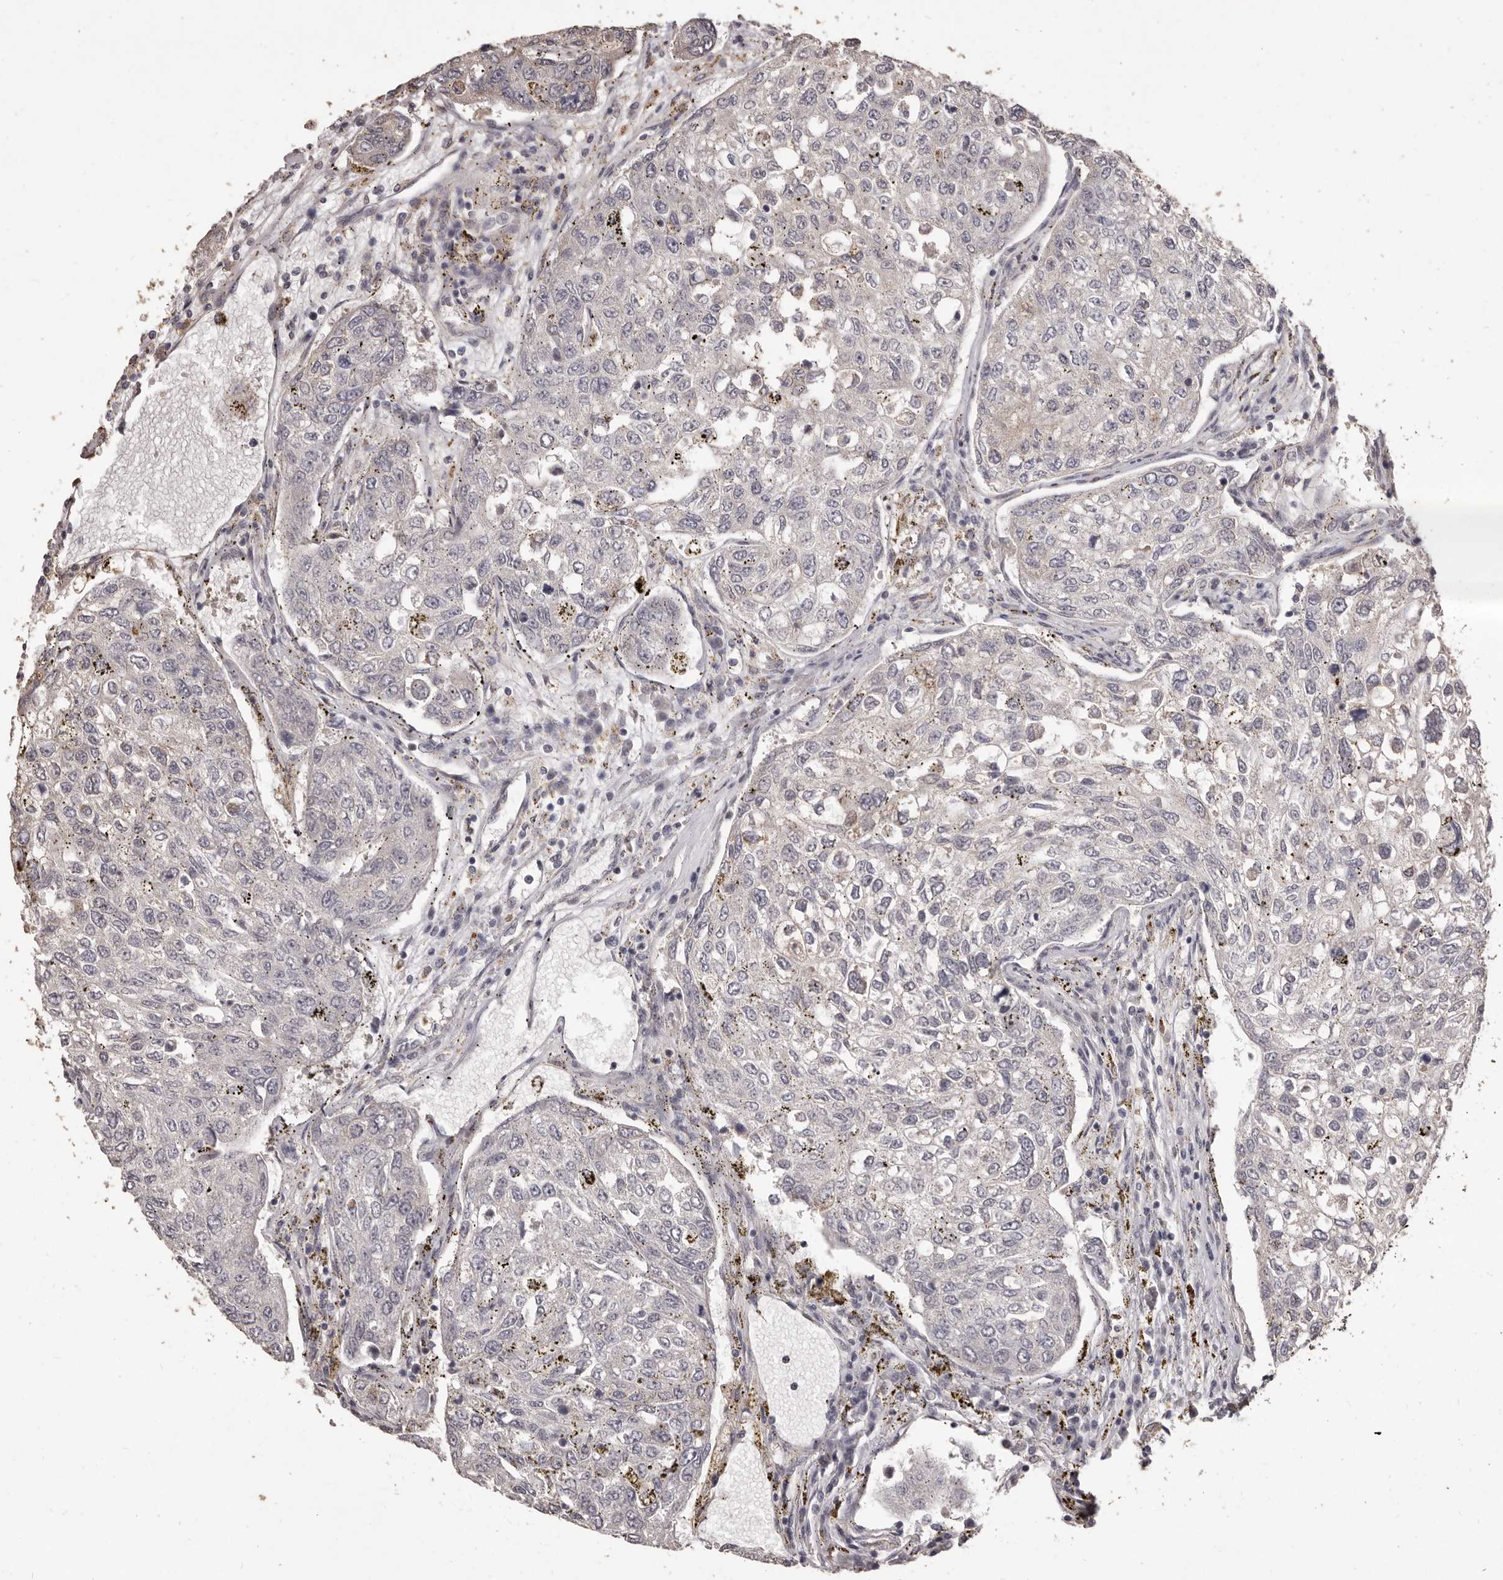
{"staining": {"intensity": "weak", "quantity": "<25%", "location": "cytoplasmic/membranous"}, "tissue": "urothelial cancer", "cell_type": "Tumor cells", "image_type": "cancer", "snomed": [{"axis": "morphology", "description": "Urothelial carcinoma, High grade"}, {"axis": "topography", "description": "Lymph node"}, {"axis": "topography", "description": "Urinary bladder"}], "caption": "A histopathology image of urothelial cancer stained for a protein shows no brown staining in tumor cells.", "gene": "PRSS27", "patient": {"sex": "male", "age": 51}}